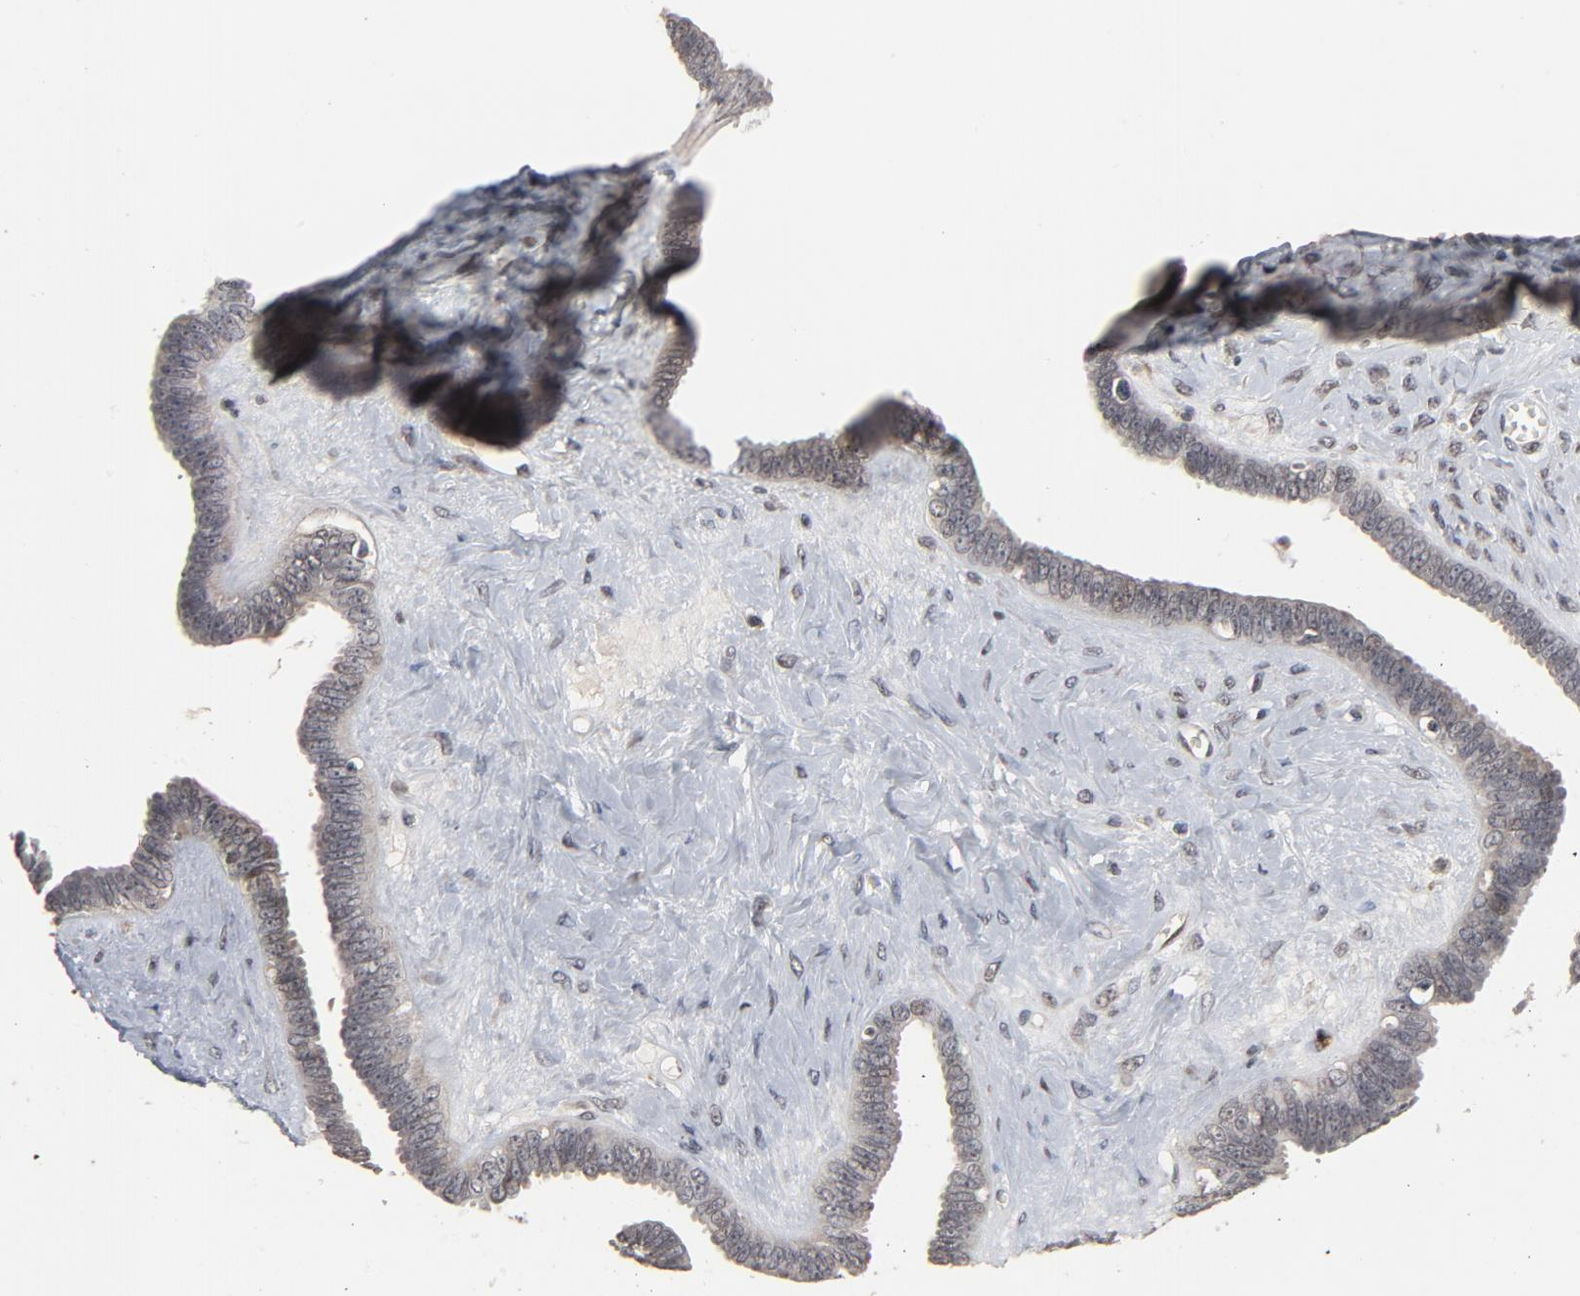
{"staining": {"intensity": "negative", "quantity": "none", "location": "none"}, "tissue": "ovarian cancer", "cell_type": "Tumor cells", "image_type": "cancer", "snomed": [{"axis": "morphology", "description": "Cystadenocarcinoma, serous, NOS"}, {"axis": "topography", "description": "Ovary"}], "caption": "High power microscopy photomicrograph of an IHC histopathology image of serous cystadenocarcinoma (ovarian), revealing no significant expression in tumor cells. (DAB IHC visualized using brightfield microscopy, high magnification).", "gene": "RTL5", "patient": {"sex": "female", "age": 71}}